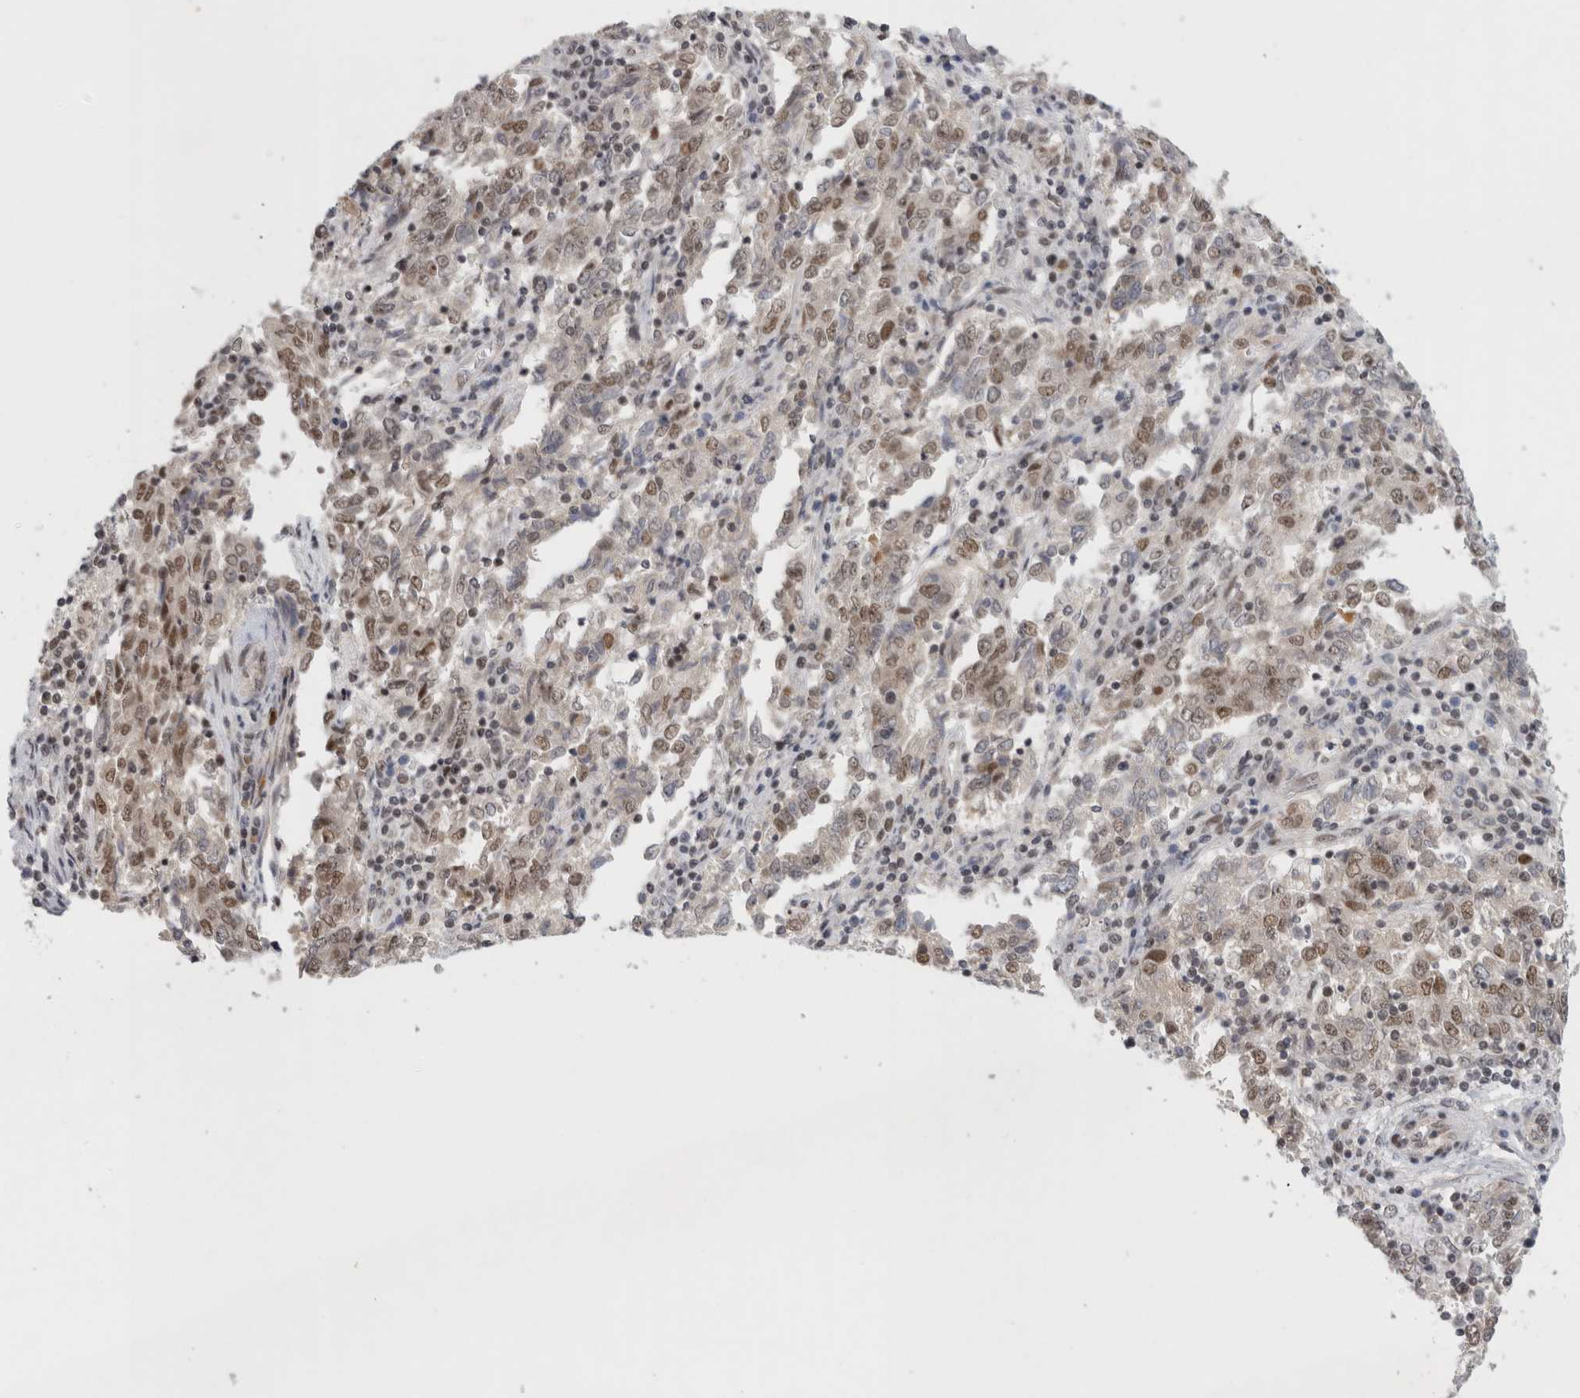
{"staining": {"intensity": "weak", "quantity": ">75%", "location": "nuclear"}, "tissue": "endometrial cancer", "cell_type": "Tumor cells", "image_type": "cancer", "snomed": [{"axis": "morphology", "description": "Adenocarcinoma, NOS"}, {"axis": "topography", "description": "Endometrium"}], "caption": "Immunohistochemical staining of endometrial cancer displays low levels of weak nuclear protein staining in about >75% of tumor cells.", "gene": "HESX1", "patient": {"sex": "female", "age": 80}}